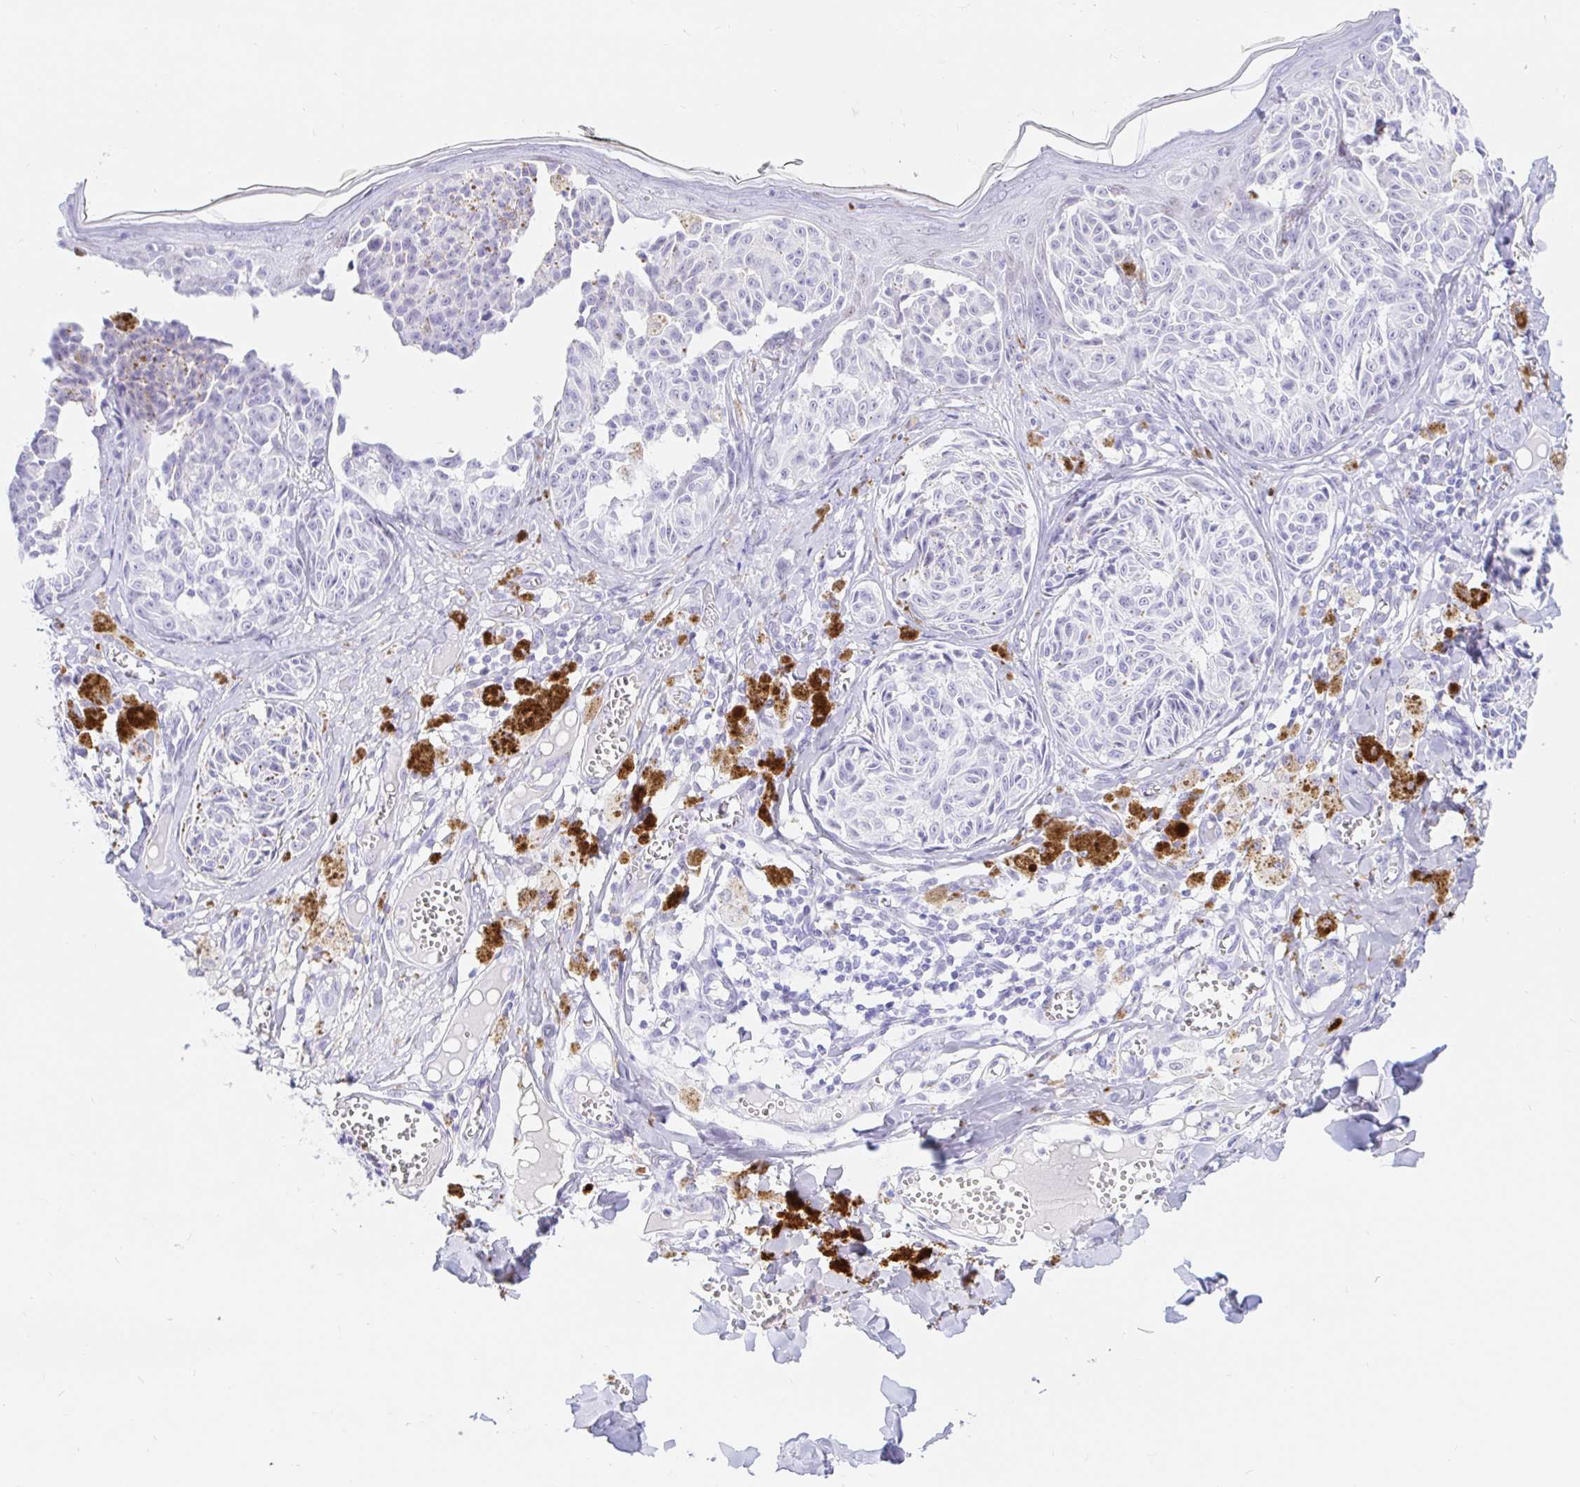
{"staining": {"intensity": "negative", "quantity": "none", "location": "none"}, "tissue": "melanoma", "cell_type": "Tumor cells", "image_type": "cancer", "snomed": [{"axis": "morphology", "description": "Malignant melanoma, NOS"}, {"axis": "topography", "description": "Skin"}], "caption": "The micrograph exhibits no staining of tumor cells in melanoma.", "gene": "OR6T1", "patient": {"sex": "female", "age": 43}}